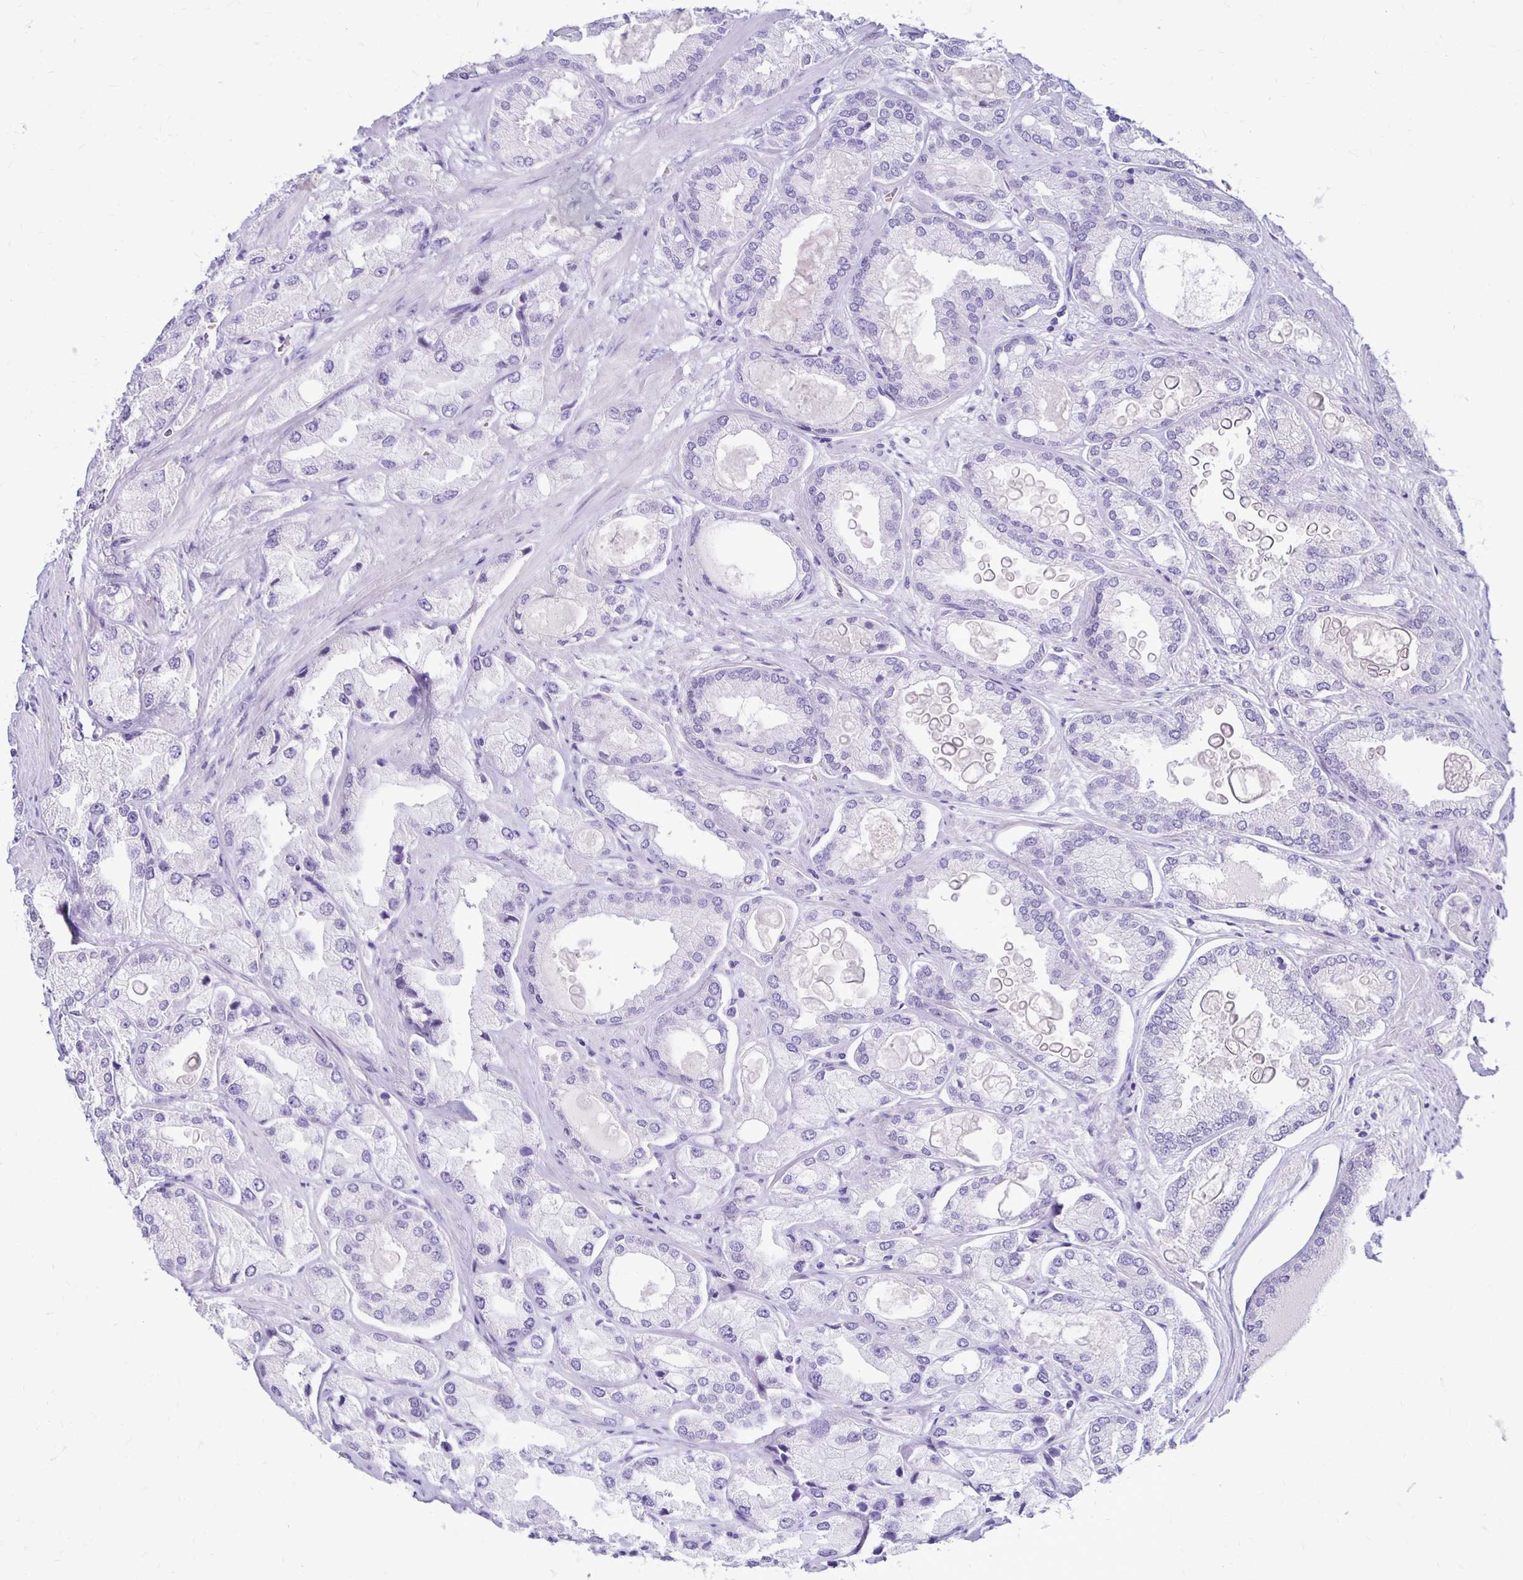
{"staining": {"intensity": "negative", "quantity": "none", "location": "none"}, "tissue": "prostate cancer", "cell_type": "Tumor cells", "image_type": "cancer", "snomed": [{"axis": "morphology", "description": "Adenocarcinoma, High grade"}, {"axis": "topography", "description": "Prostate"}], "caption": "Immunohistochemistry image of neoplastic tissue: human prostate high-grade adenocarcinoma stained with DAB demonstrates no significant protein expression in tumor cells. (Brightfield microscopy of DAB (3,3'-diaminobenzidine) IHC at high magnification).", "gene": "FNTB", "patient": {"sex": "male", "age": 68}}